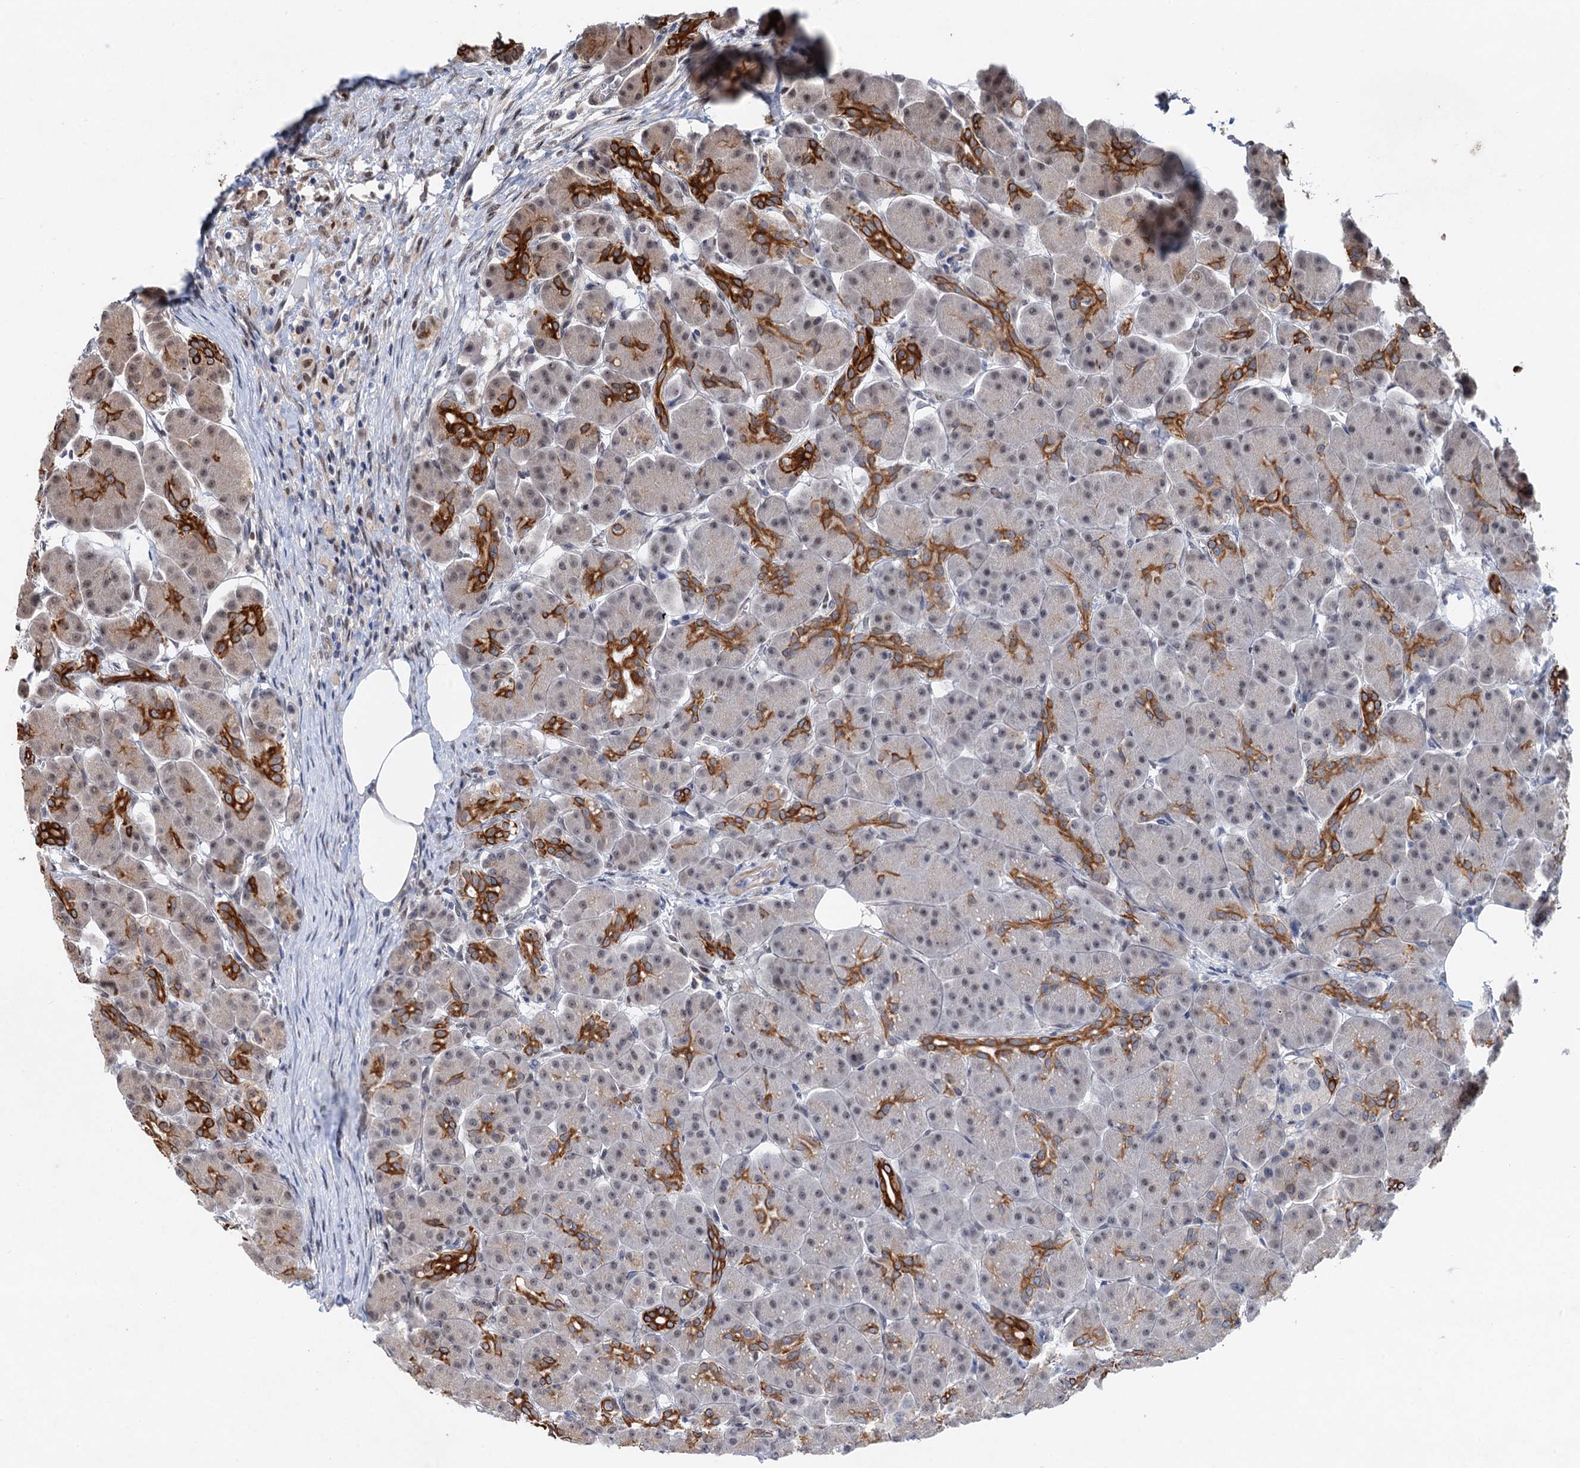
{"staining": {"intensity": "strong", "quantity": "<25%", "location": "cytoplasmic/membranous"}, "tissue": "pancreas", "cell_type": "Exocrine glandular cells", "image_type": "normal", "snomed": [{"axis": "morphology", "description": "Normal tissue, NOS"}, {"axis": "topography", "description": "Pancreas"}], "caption": "Pancreas stained with a protein marker displays strong staining in exocrine glandular cells.", "gene": "TTC31", "patient": {"sex": "male", "age": 63}}